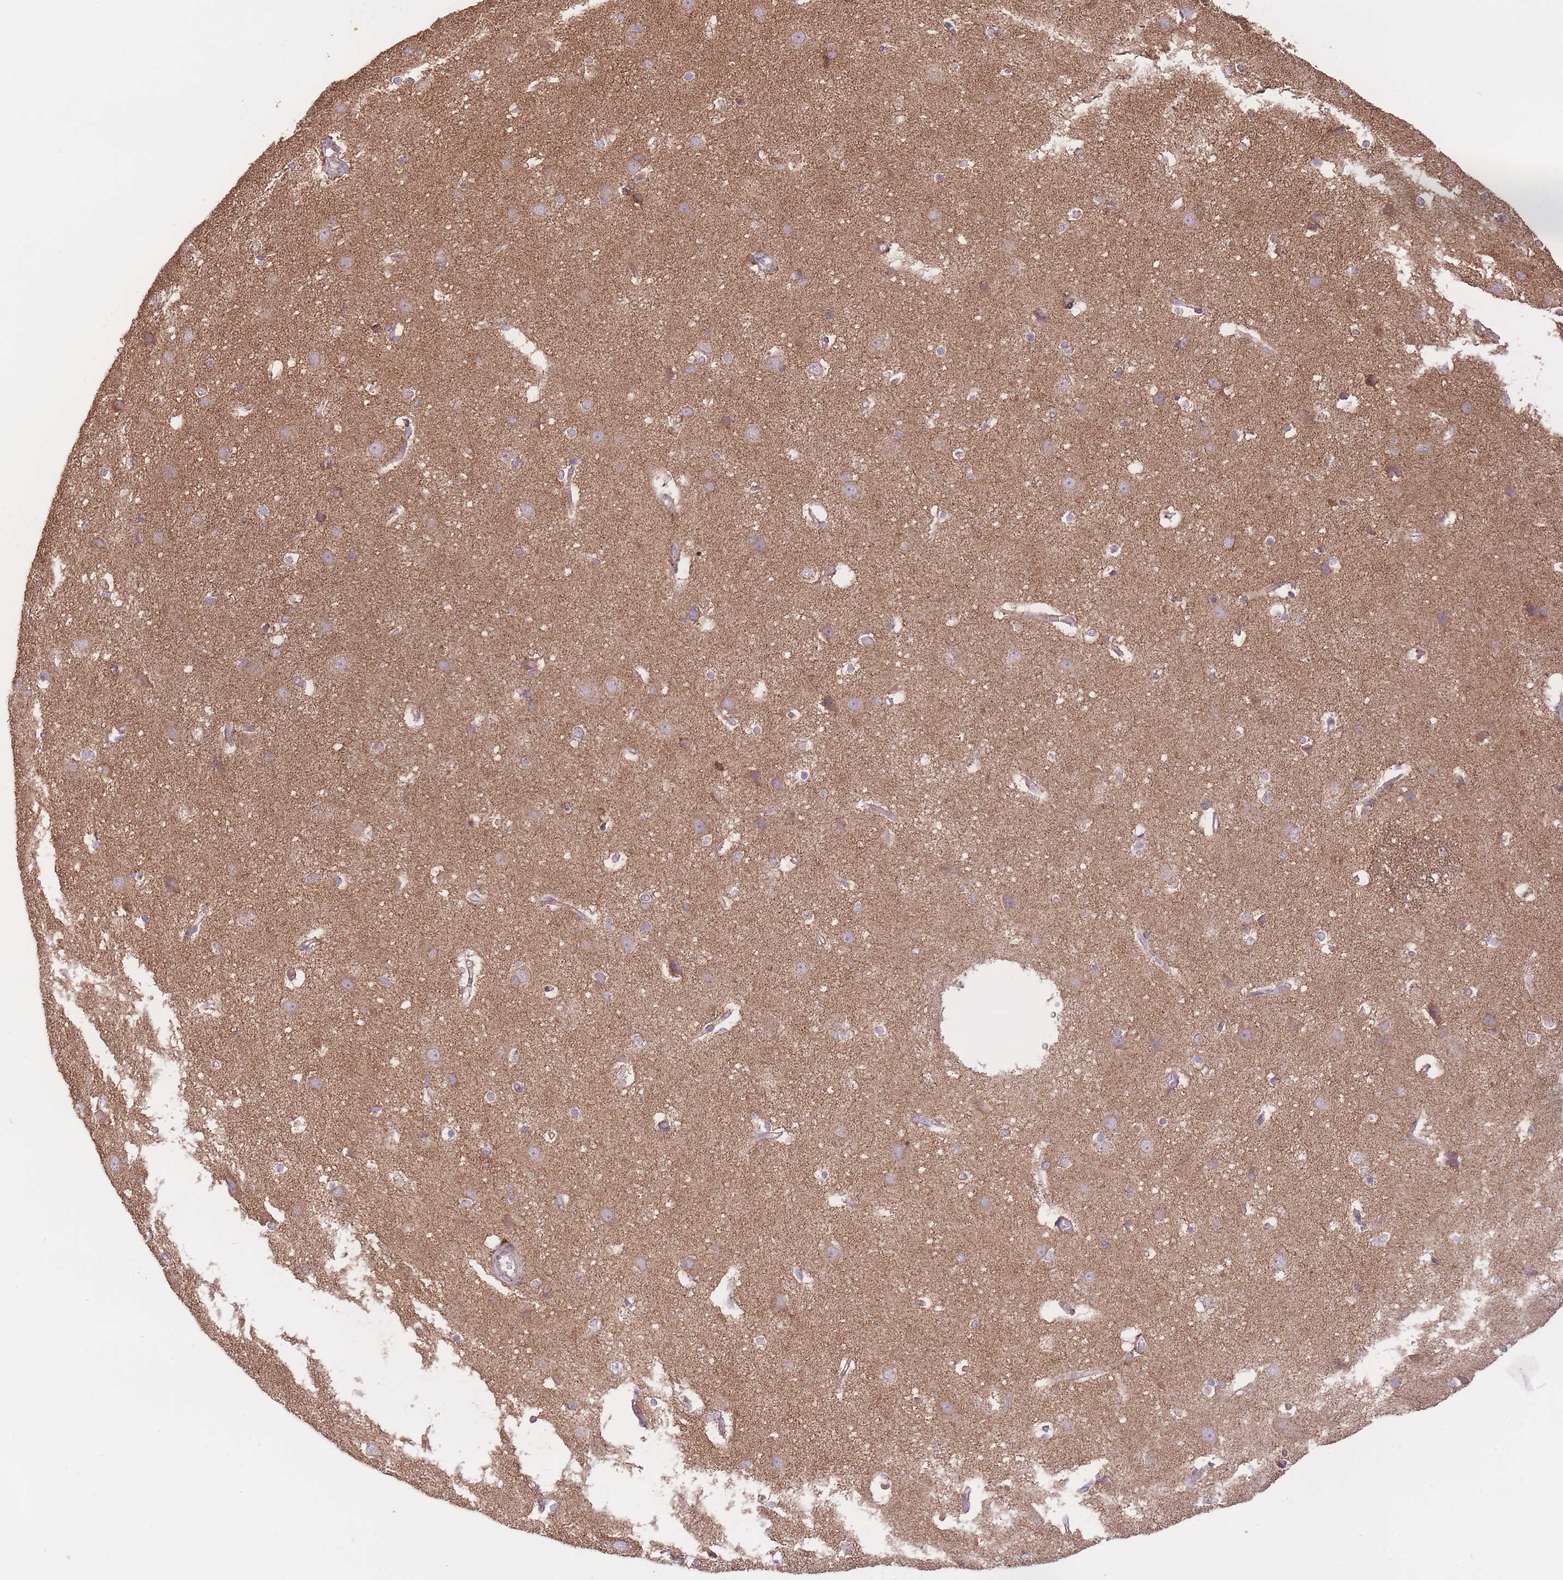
{"staining": {"intensity": "weak", "quantity": ">75%", "location": "cytoplasmic/membranous"}, "tissue": "cerebral cortex", "cell_type": "Endothelial cells", "image_type": "normal", "snomed": [{"axis": "morphology", "description": "Normal tissue, NOS"}, {"axis": "topography", "description": "Cerebral cortex"}], "caption": "A high-resolution photomicrograph shows immunohistochemistry (IHC) staining of normal cerebral cortex, which displays weak cytoplasmic/membranous positivity in about >75% of endothelial cells.", "gene": "PREP", "patient": {"sex": "male", "age": 37}}